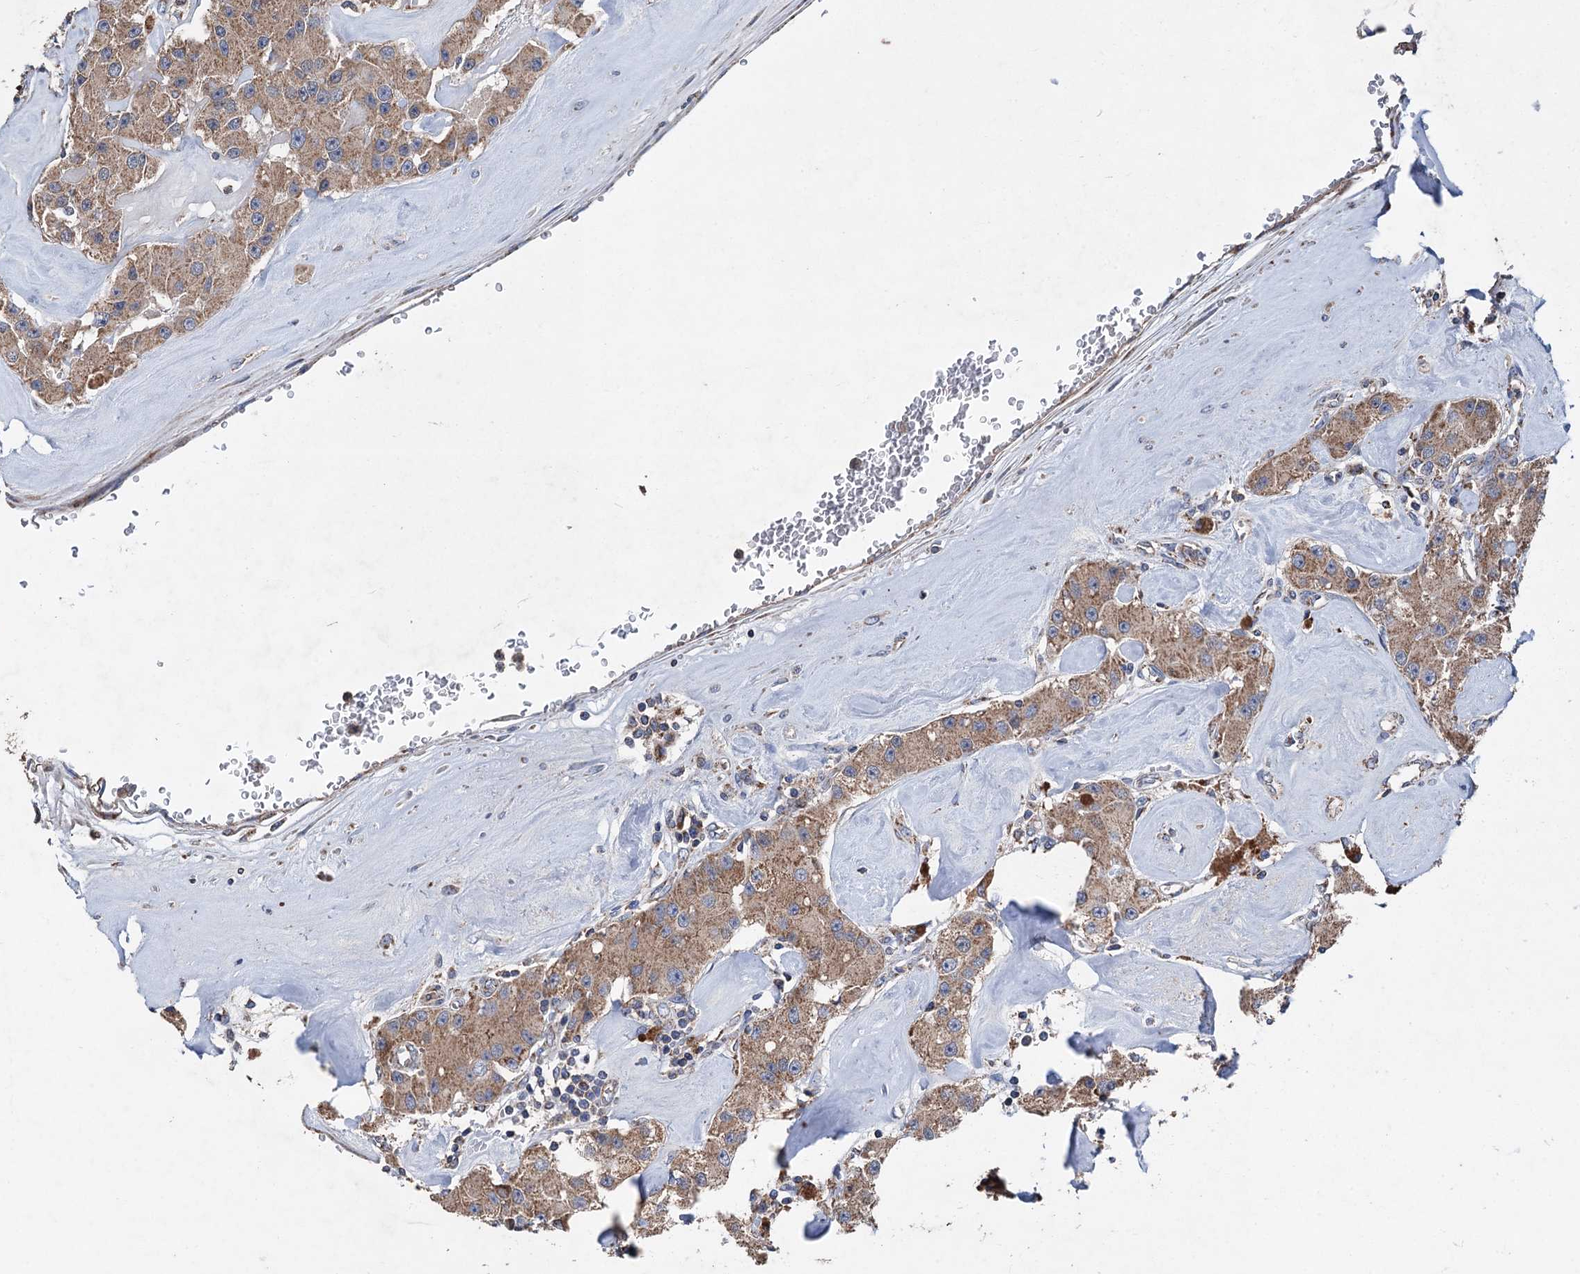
{"staining": {"intensity": "moderate", "quantity": ">75%", "location": "cytoplasmic/membranous"}, "tissue": "carcinoid", "cell_type": "Tumor cells", "image_type": "cancer", "snomed": [{"axis": "morphology", "description": "Carcinoid, malignant, NOS"}, {"axis": "topography", "description": "Pancreas"}], "caption": "Carcinoid stained with a brown dye shows moderate cytoplasmic/membranous positive expression in about >75% of tumor cells.", "gene": "DGLUCY", "patient": {"sex": "male", "age": 41}}